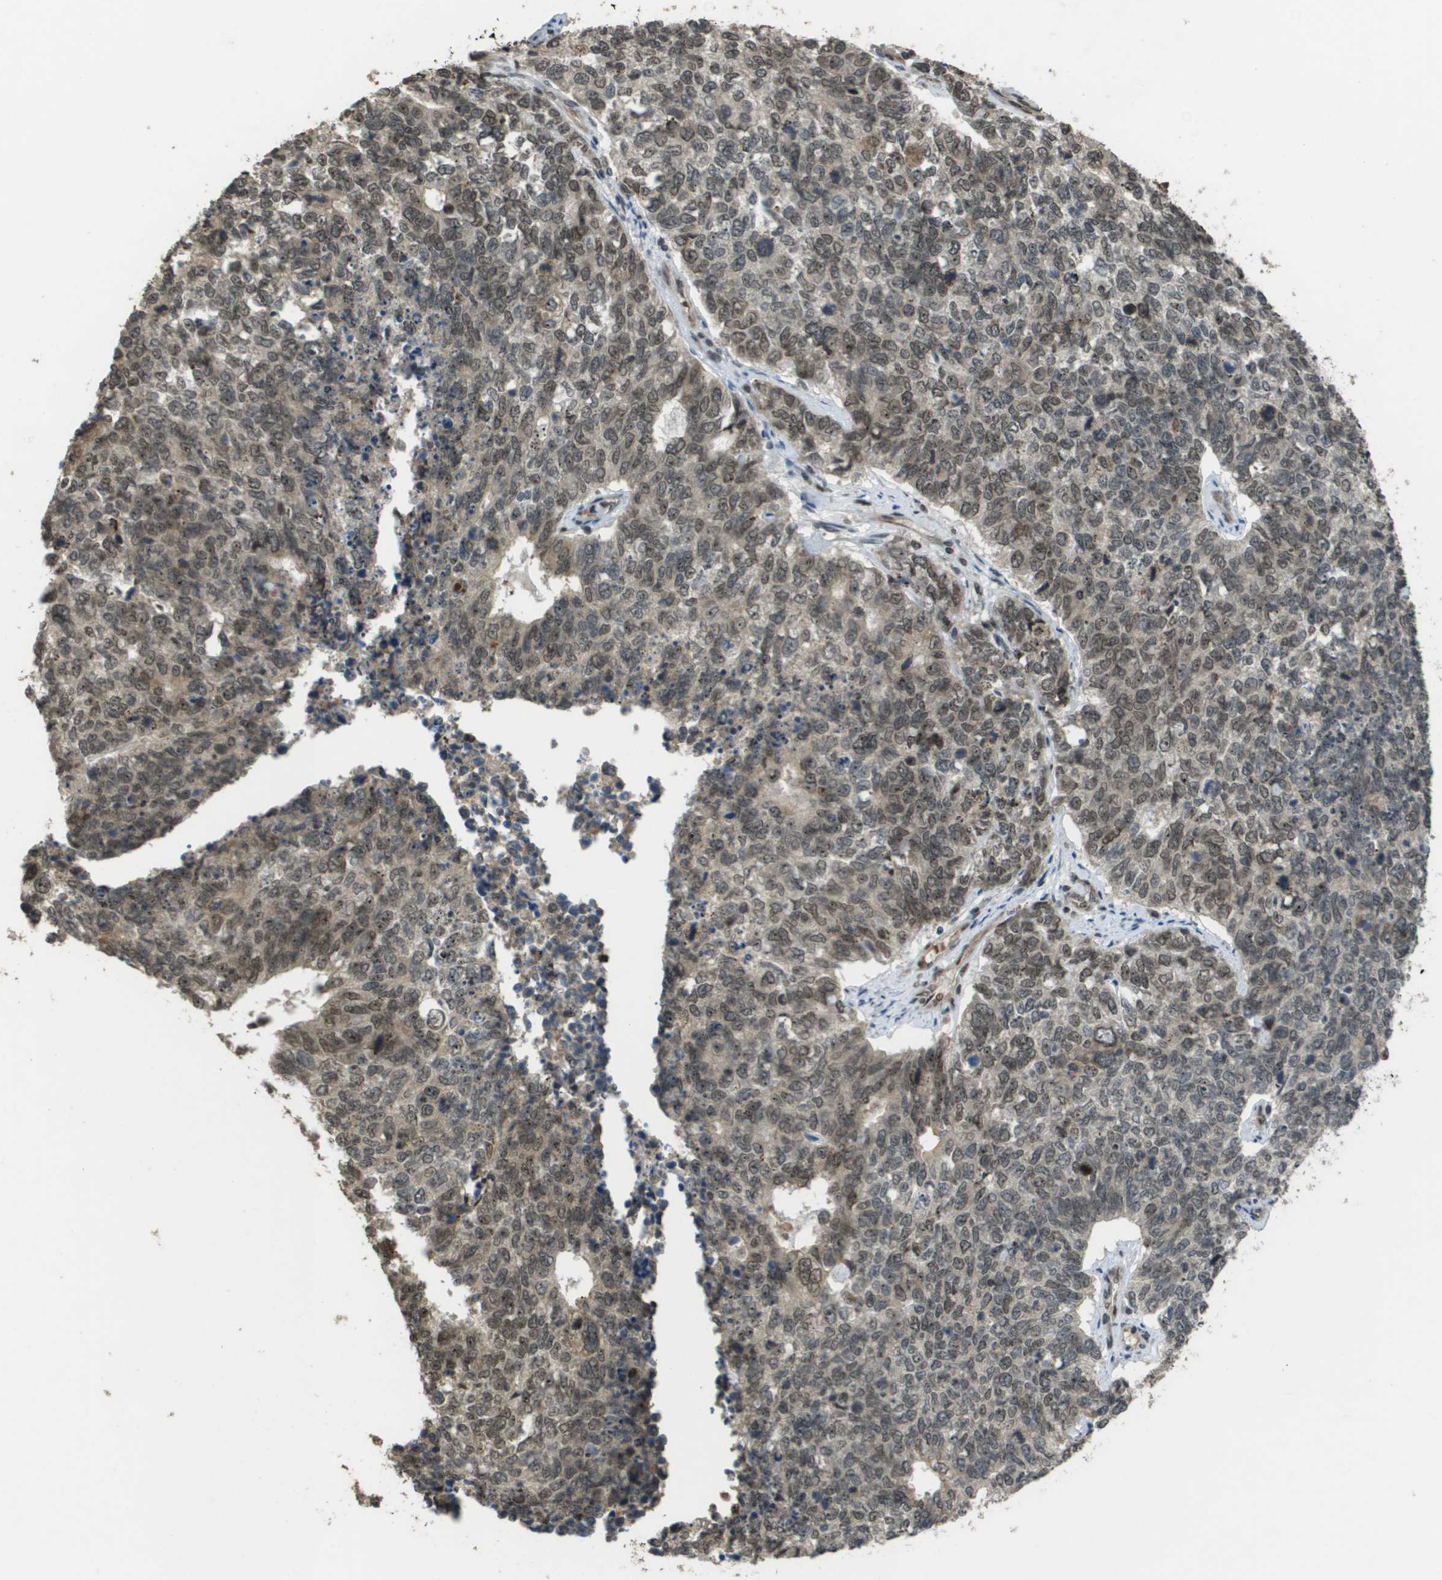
{"staining": {"intensity": "weak", "quantity": ">75%", "location": "cytoplasmic/membranous,nuclear"}, "tissue": "cervical cancer", "cell_type": "Tumor cells", "image_type": "cancer", "snomed": [{"axis": "morphology", "description": "Squamous cell carcinoma, NOS"}, {"axis": "topography", "description": "Cervix"}], "caption": "Immunohistochemistry (DAB (3,3'-diaminobenzidine)) staining of human cervical squamous cell carcinoma demonstrates weak cytoplasmic/membranous and nuclear protein expression in approximately >75% of tumor cells. (brown staining indicates protein expression, while blue staining denotes nuclei).", "gene": "KAT5", "patient": {"sex": "female", "age": 63}}